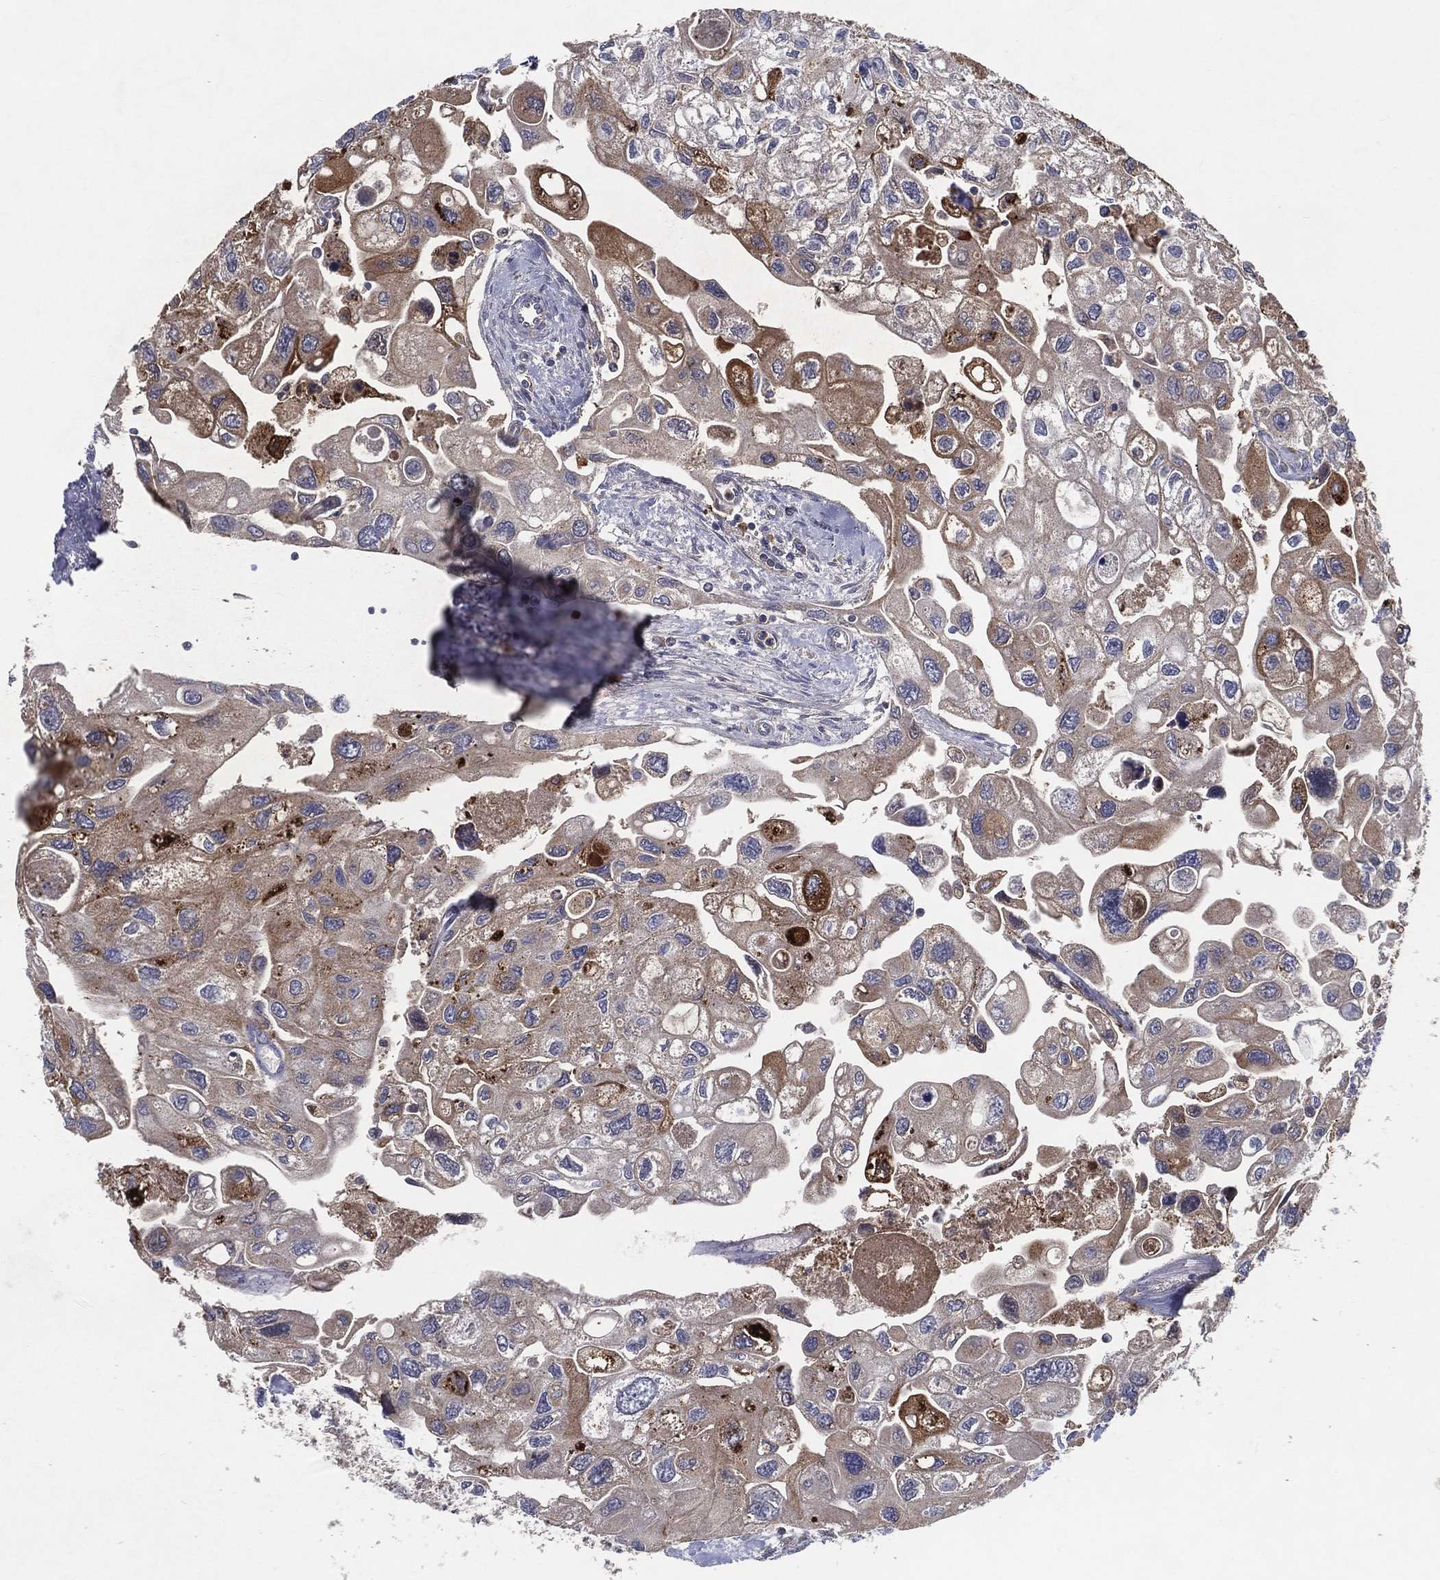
{"staining": {"intensity": "moderate", "quantity": "25%-75%", "location": "cytoplasmic/membranous"}, "tissue": "urothelial cancer", "cell_type": "Tumor cells", "image_type": "cancer", "snomed": [{"axis": "morphology", "description": "Urothelial carcinoma, High grade"}, {"axis": "topography", "description": "Urinary bladder"}], "caption": "Tumor cells display moderate cytoplasmic/membranous expression in approximately 25%-75% of cells in urothelial cancer. (brown staining indicates protein expression, while blue staining denotes nuclei).", "gene": "MT-ND1", "patient": {"sex": "male", "age": 59}}